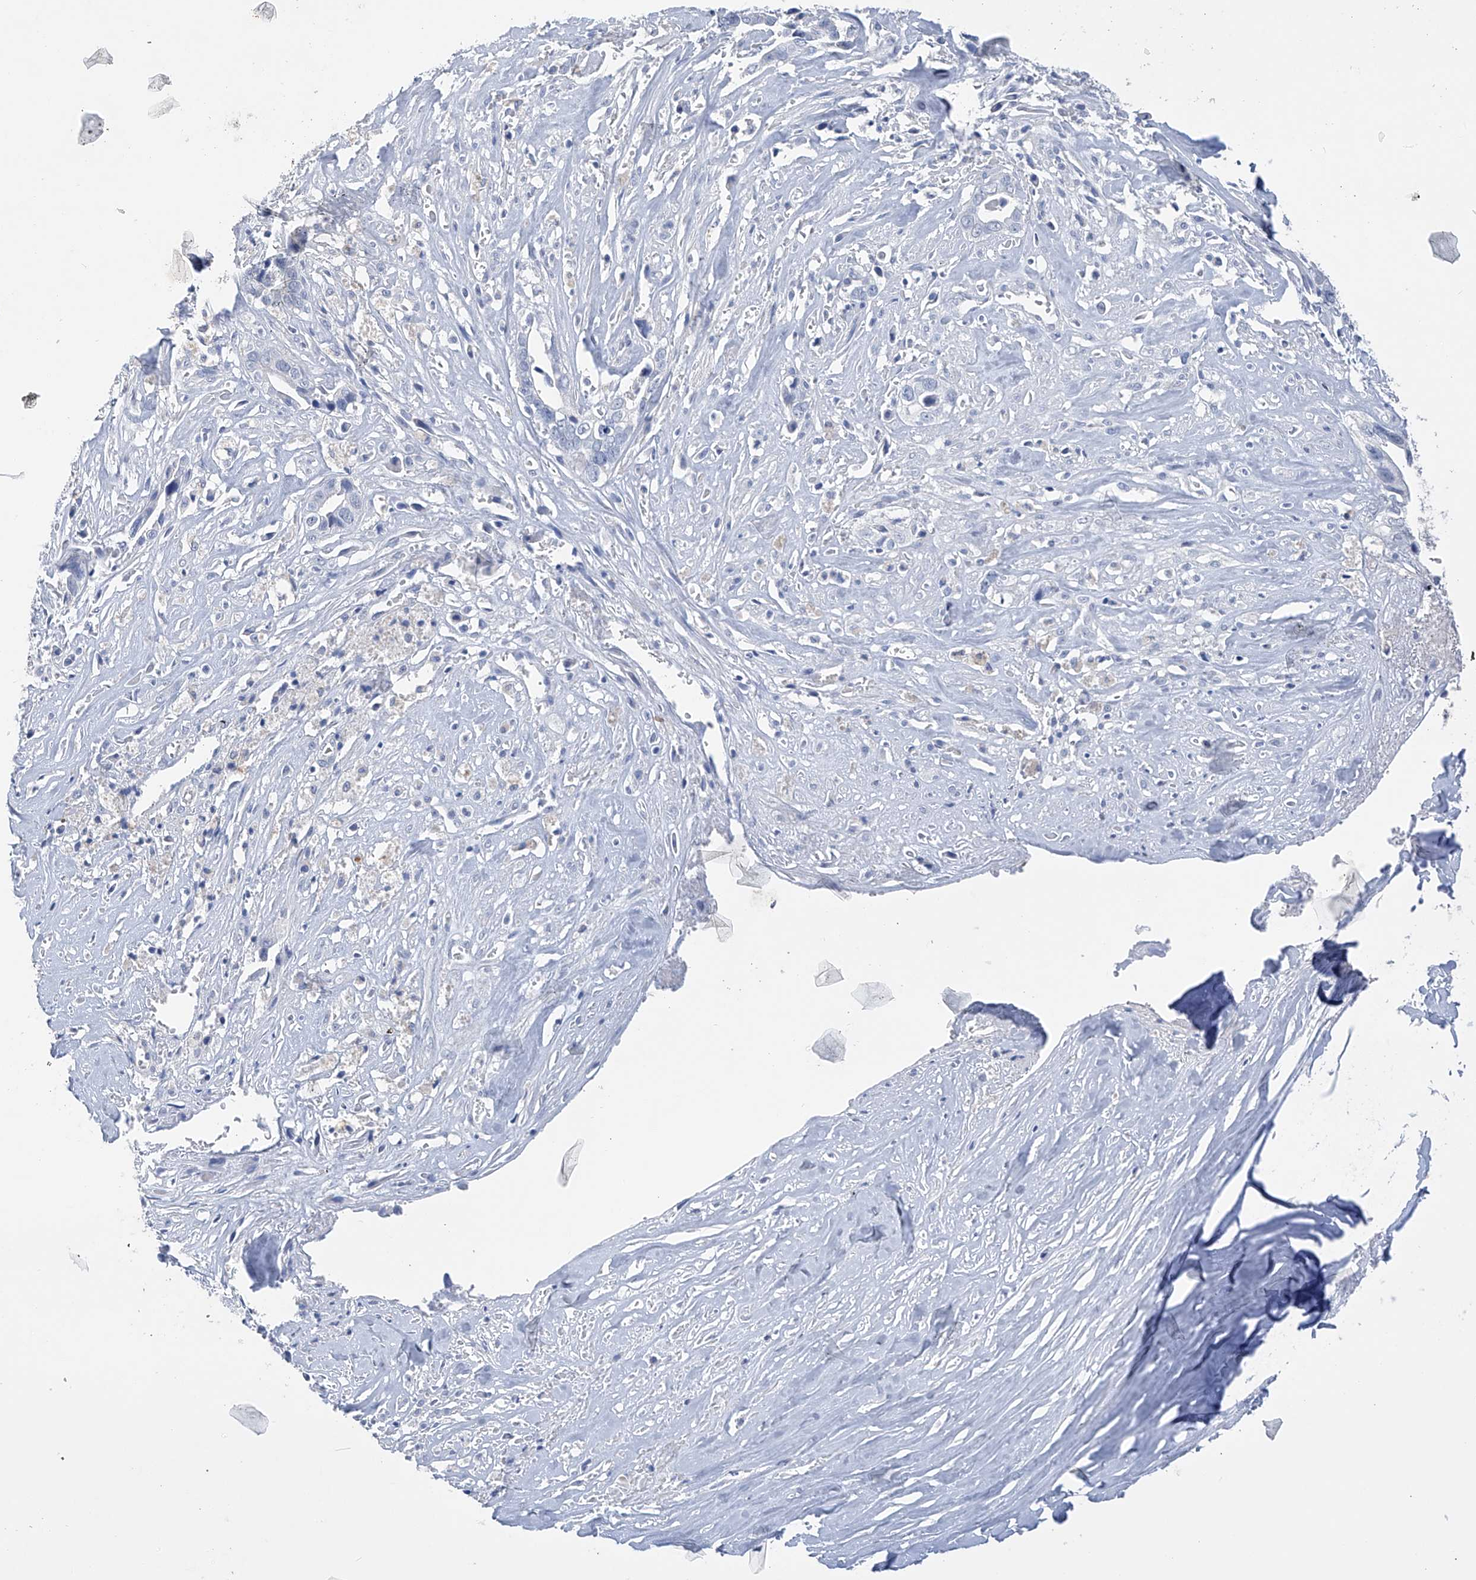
{"staining": {"intensity": "negative", "quantity": "none", "location": "none"}, "tissue": "liver cancer", "cell_type": "Tumor cells", "image_type": "cancer", "snomed": [{"axis": "morphology", "description": "Cholangiocarcinoma"}, {"axis": "topography", "description": "Liver"}], "caption": "Tumor cells show no significant protein expression in cholangiocarcinoma (liver).", "gene": "ADRA1A", "patient": {"sex": "female", "age": 79}}